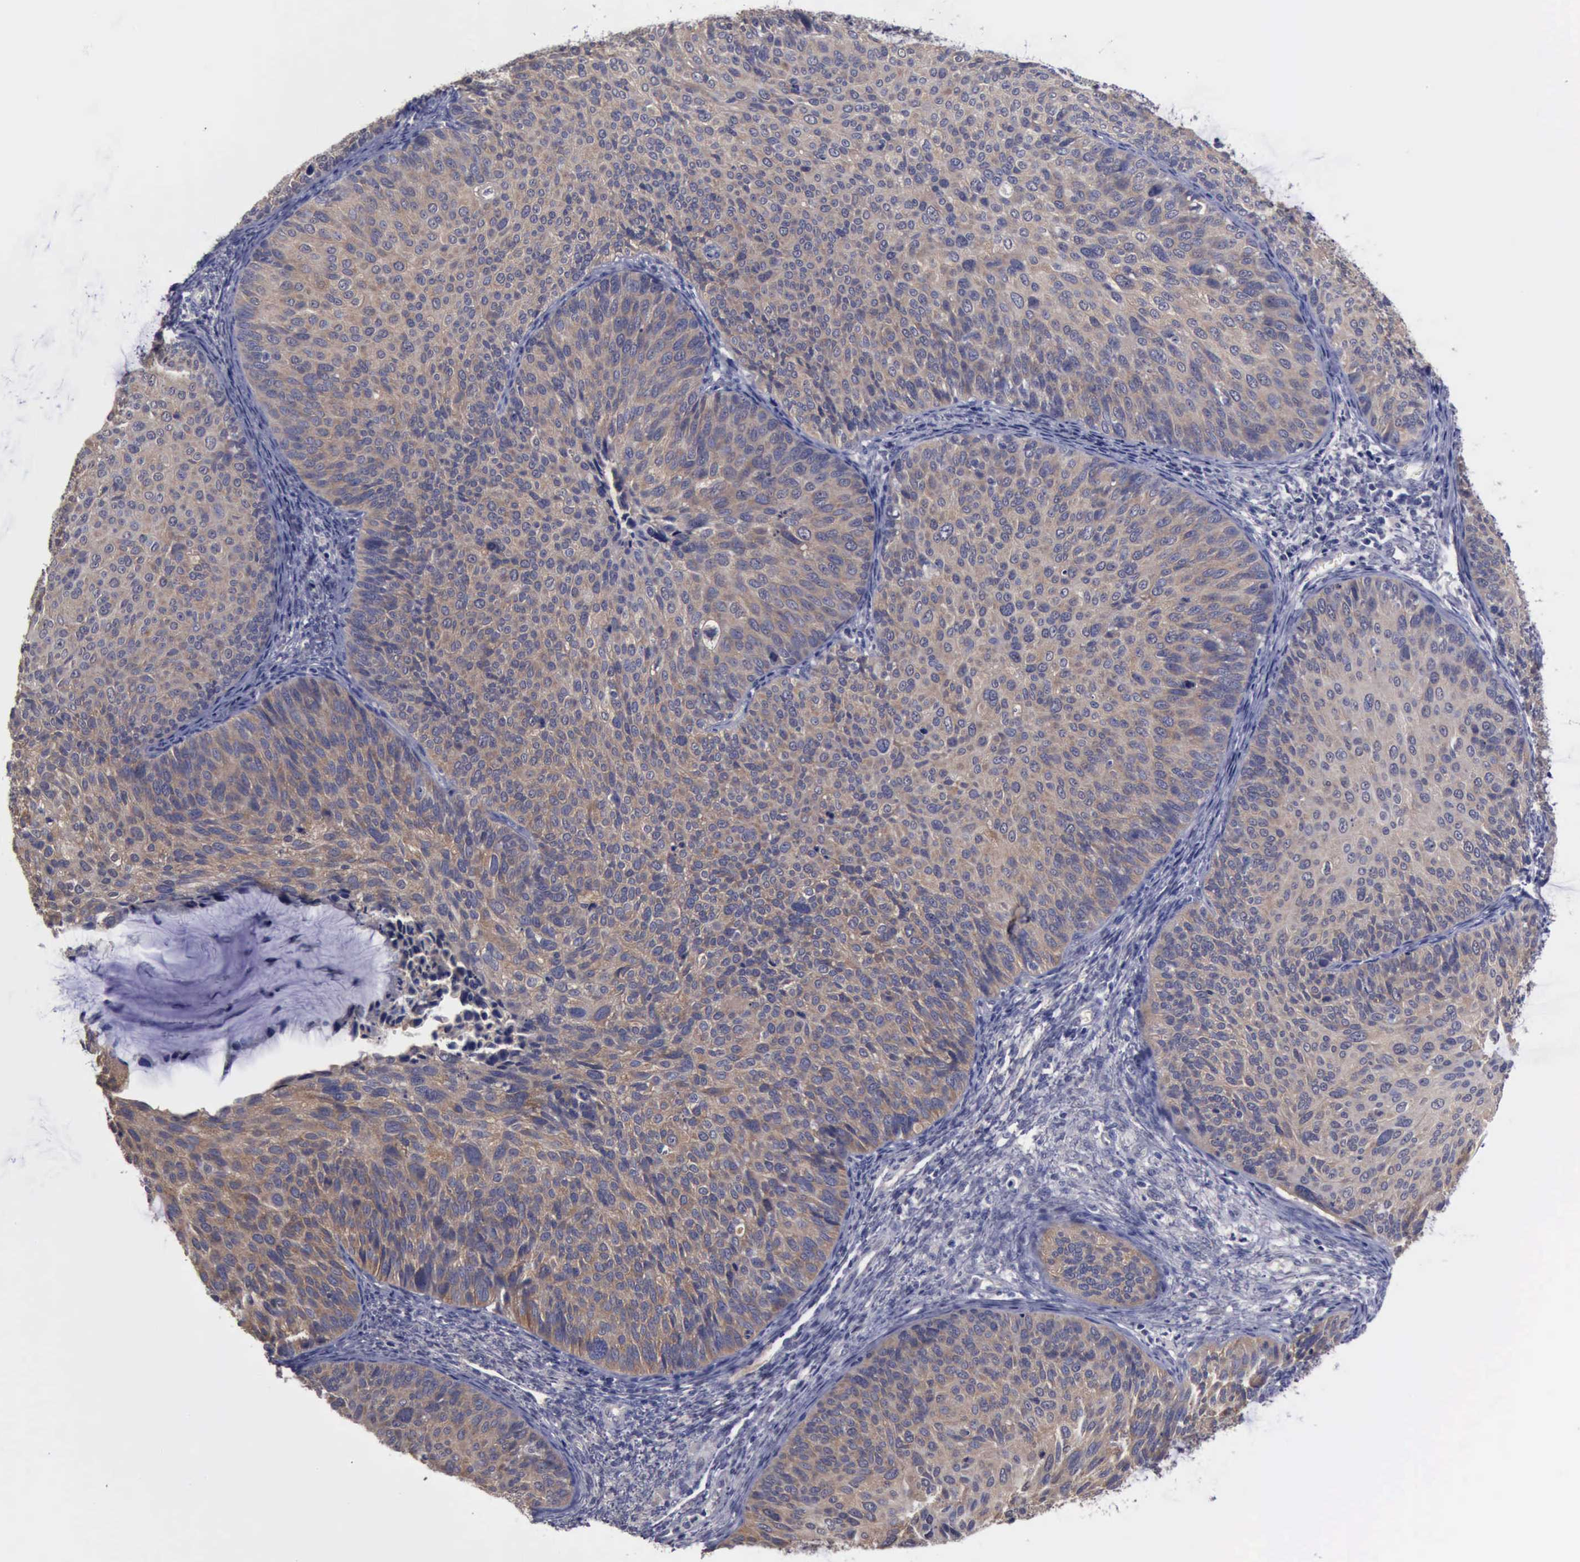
{"staining": {"intensity": "weak", "quantity": ">75%", "location": "cytoplasmic/membranous"}, "tissue": "cervical cancer", "cell_type": "Tumor cells", "image_type": "cancer", "snomed": [{"axis": "morphology", "description": "Squamous cell carcinoma, NOS"}, {"axis": "topography", "description": "Cervix"}], "caption": "Weak cytoplasmic/membranous protein expression is appreciated in about >75% of tumor cells in cervical cancer (squamous cell carcinoma).", "gene": "PHKA1", "patient": {"sex": "female", "age": 36}}